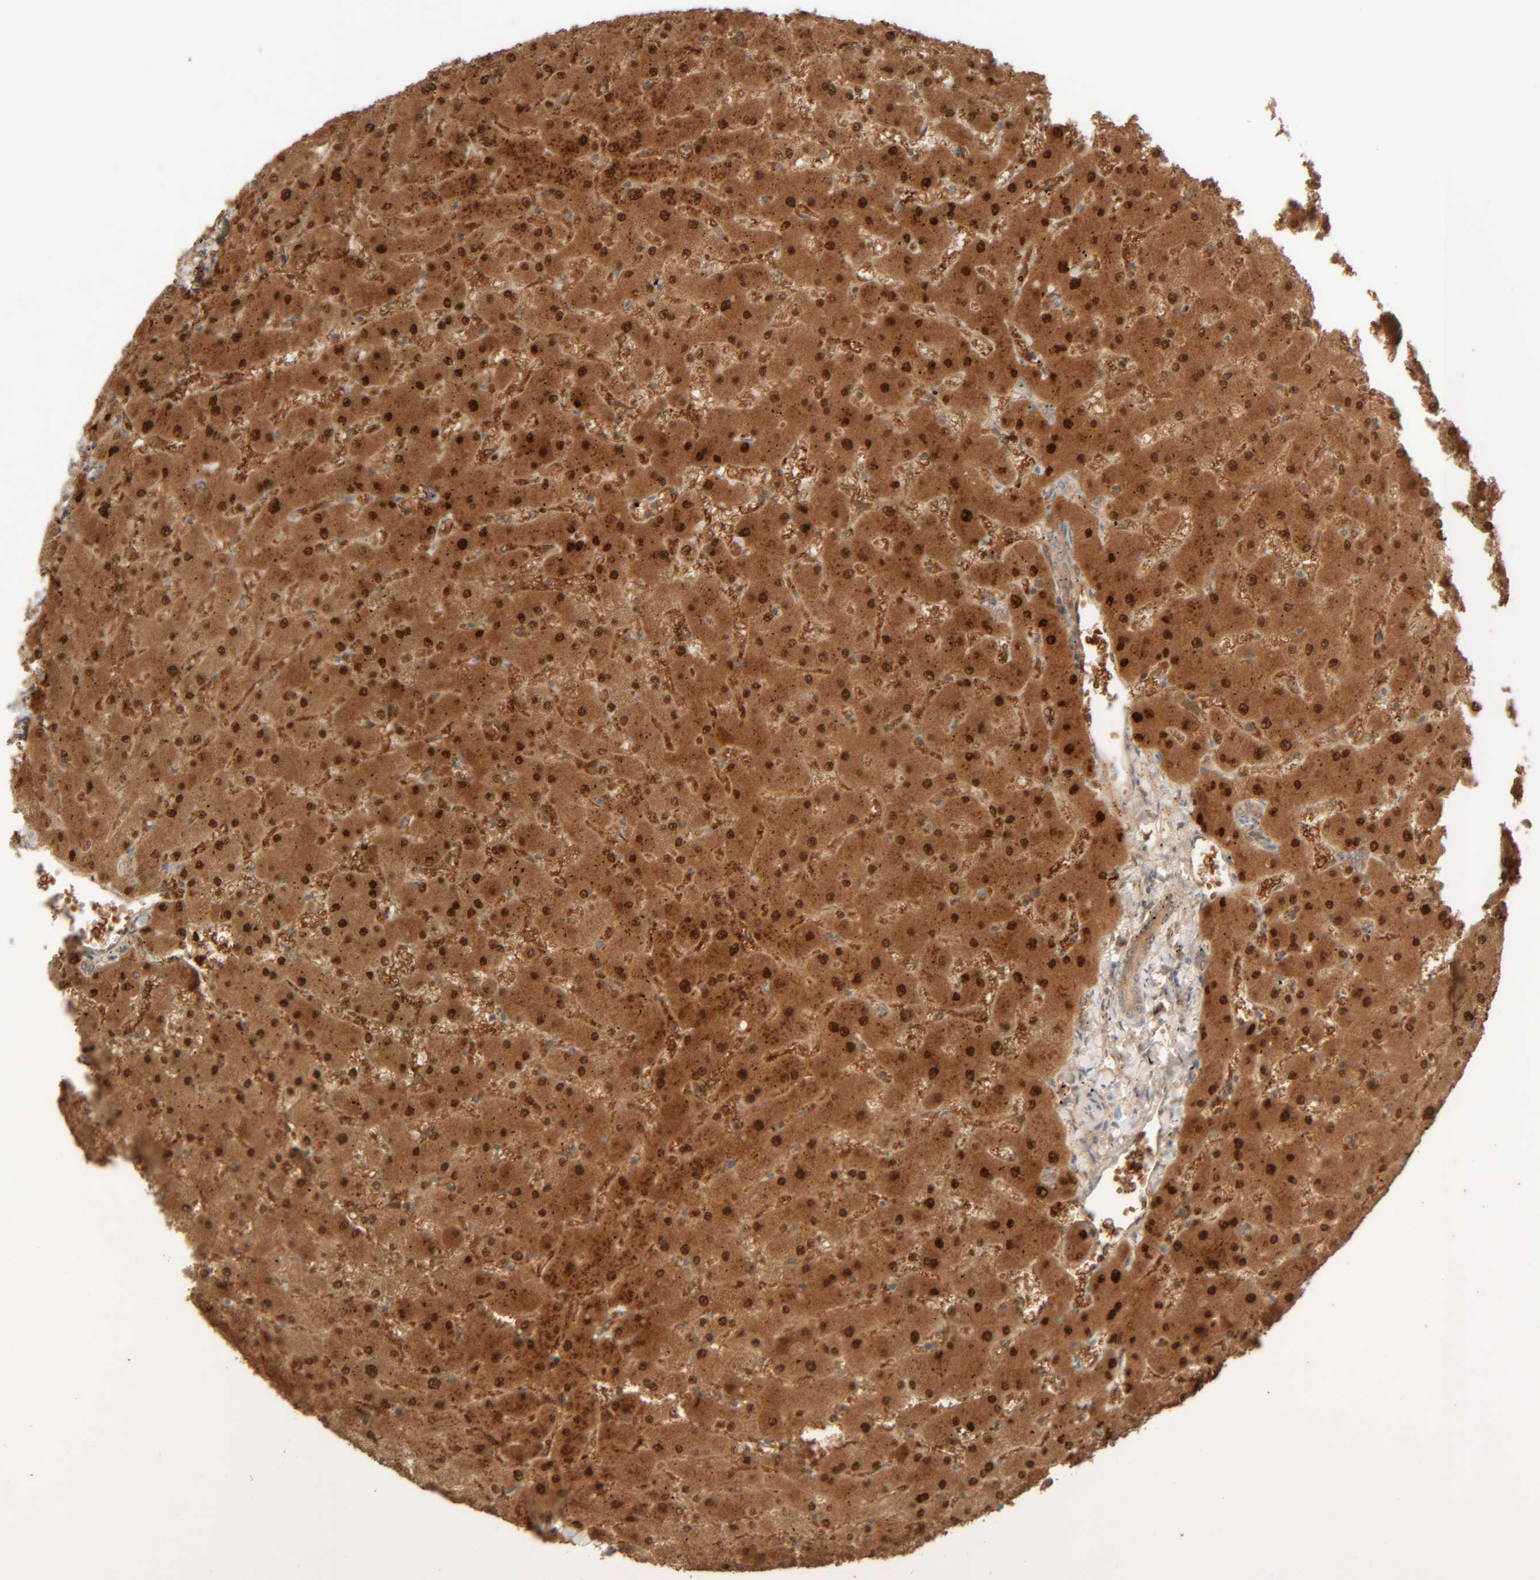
{"staining": {"intensity": "weak", "quantity": ">75%", "location": "cytoplasmic/membranous"}, "tissue": "liver", "cell_type": "Cholangiocytes", "image_type": "normal", "snomed": [{"axis": "morphology", "description": "Normal tissue, NOS"}, {"axis": "topography", "description": "Liver"}], "caption": "Liver was stained to show a protein in brown. There is low levels of weak cytoplasmic/membranous expression in approximately >75% of cholangiocytes. (DAB (3,3'-diaminobenzidine) = brown stain, brightfield microscopy at high magnification).", "gene": "RIDA", "patient": {"sex": "female", "age": 63}}